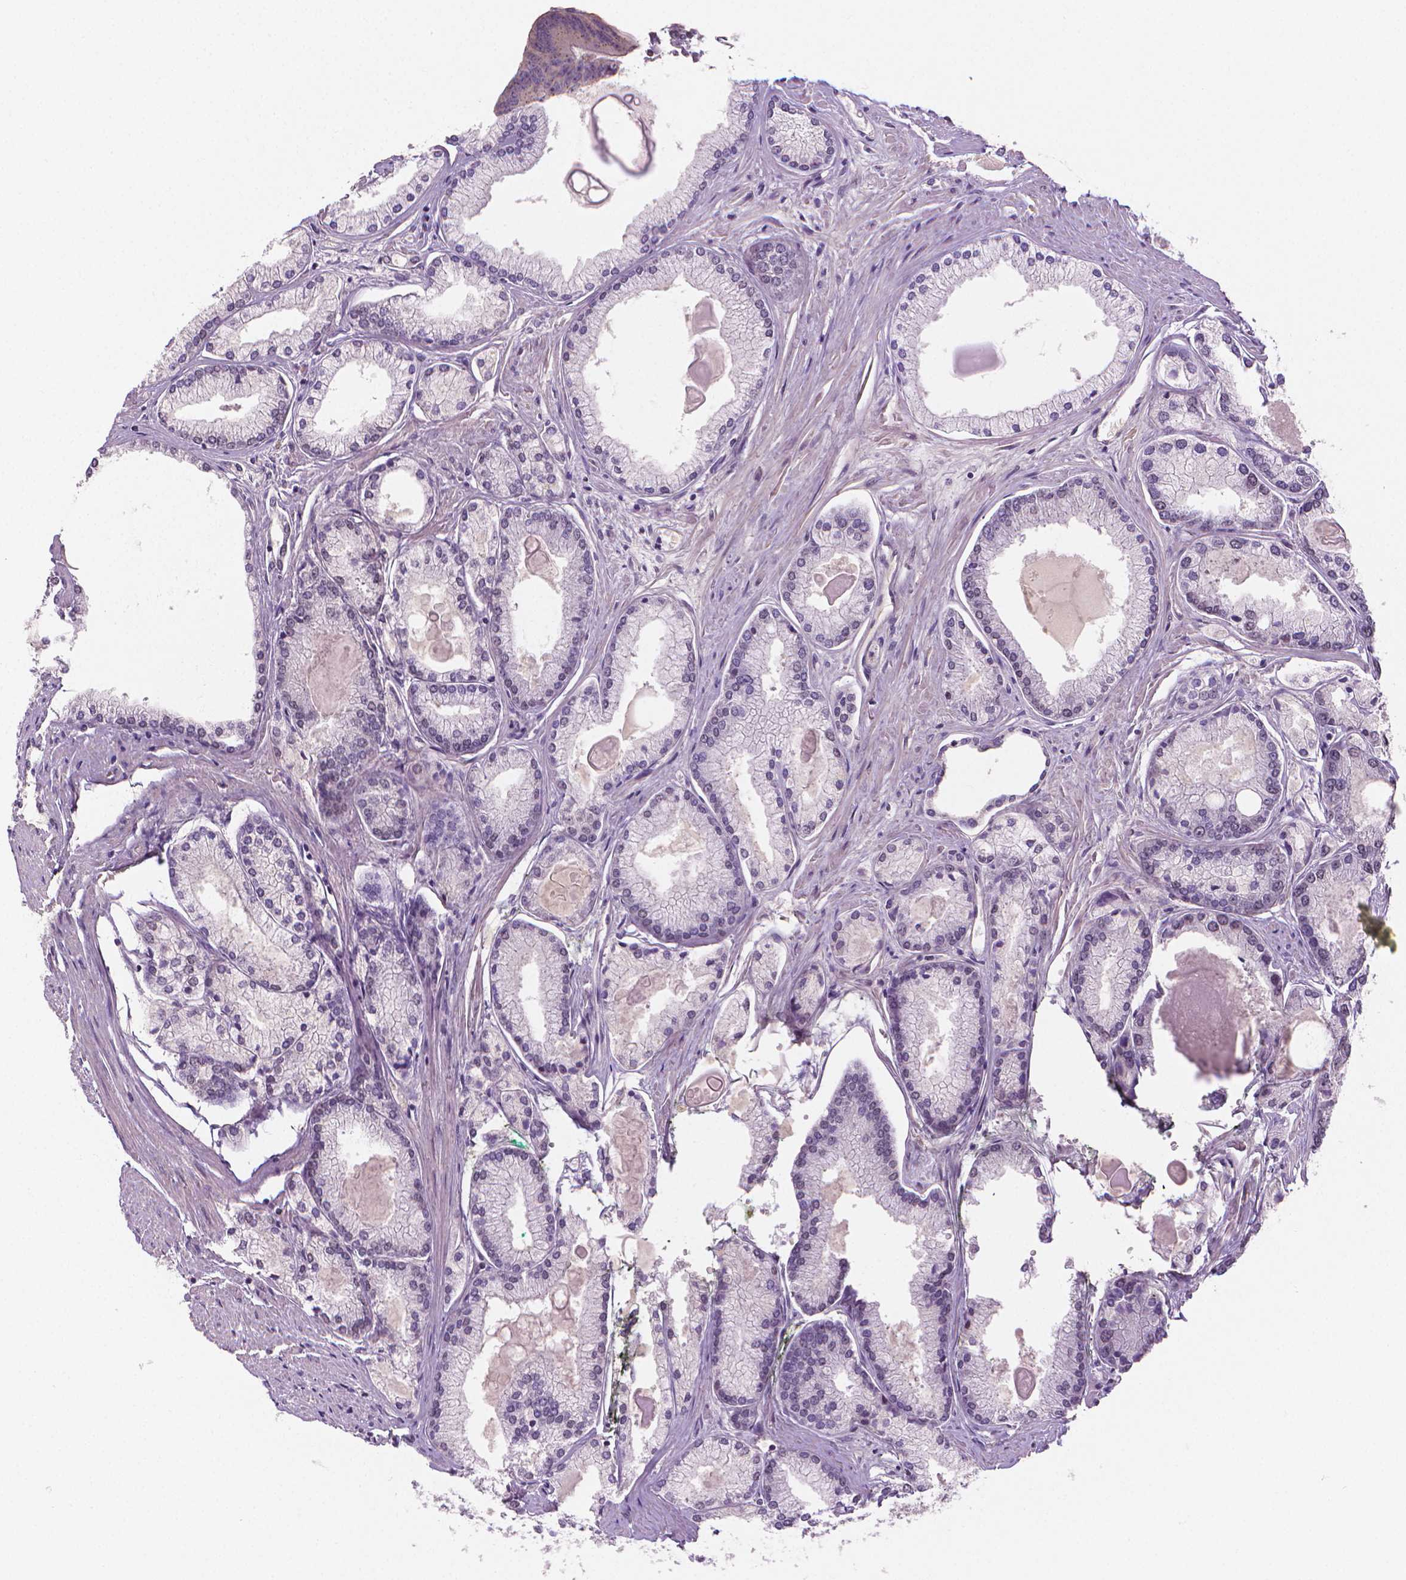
{"staining": {"intensity": "negative", "quantity": "none", "location": "none"}, "tissue": "prostate cancer", "cell_type": "Tumor cells", "image_type": "cancer", "snomed": [{"axis": "morphology", "description": "Adenocarcinoma, High grade"}, {"axis": "topography", "description": "Prostate"}], "caption": "A micrograph of human prostate high-grade adenocarcinoma is negative for staining in tumor cells.", "gene": "NCAN", "patient": {"sex": "male", "age": 68}}